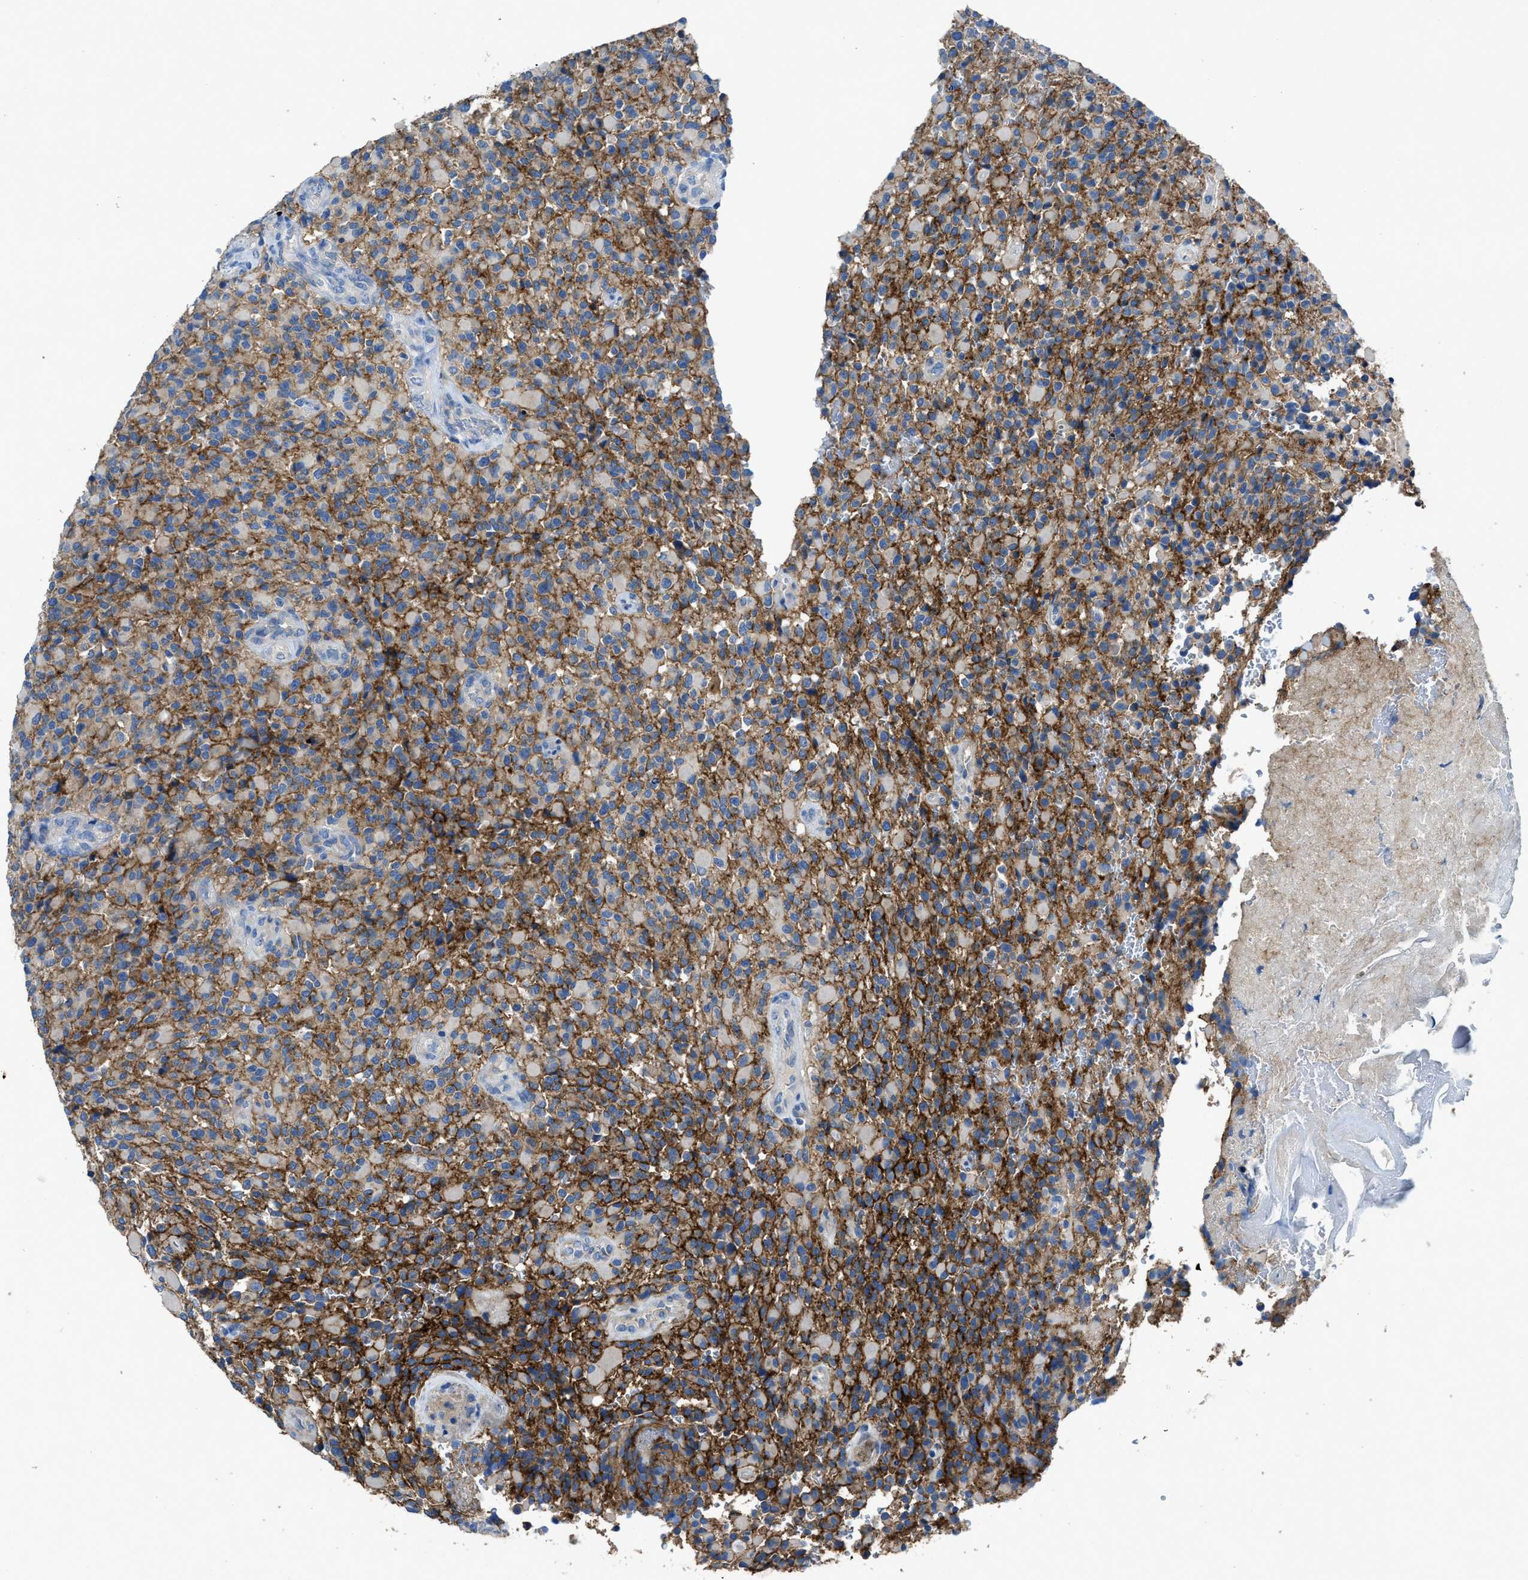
{"staining": {"intensity": "moderate", "quantity": ">75%", "location": "cytoplasmic/membranous"}, "tissue": "glioma", "cell_type": "Tumor cells", "image_type": "cancer", "snomed": [{"axis": "morphology", "description": "Glioma, malignant, High grade"}, {"axis": "topography", "description": "Brain"}], "caption": "Protein staining reveals moderate cytoplasmic/membranous positivity in approximately >75% of tumor cells in glioma.", "gene": "PTGFRN", "patient": {"sex": "male", "age": 71}}